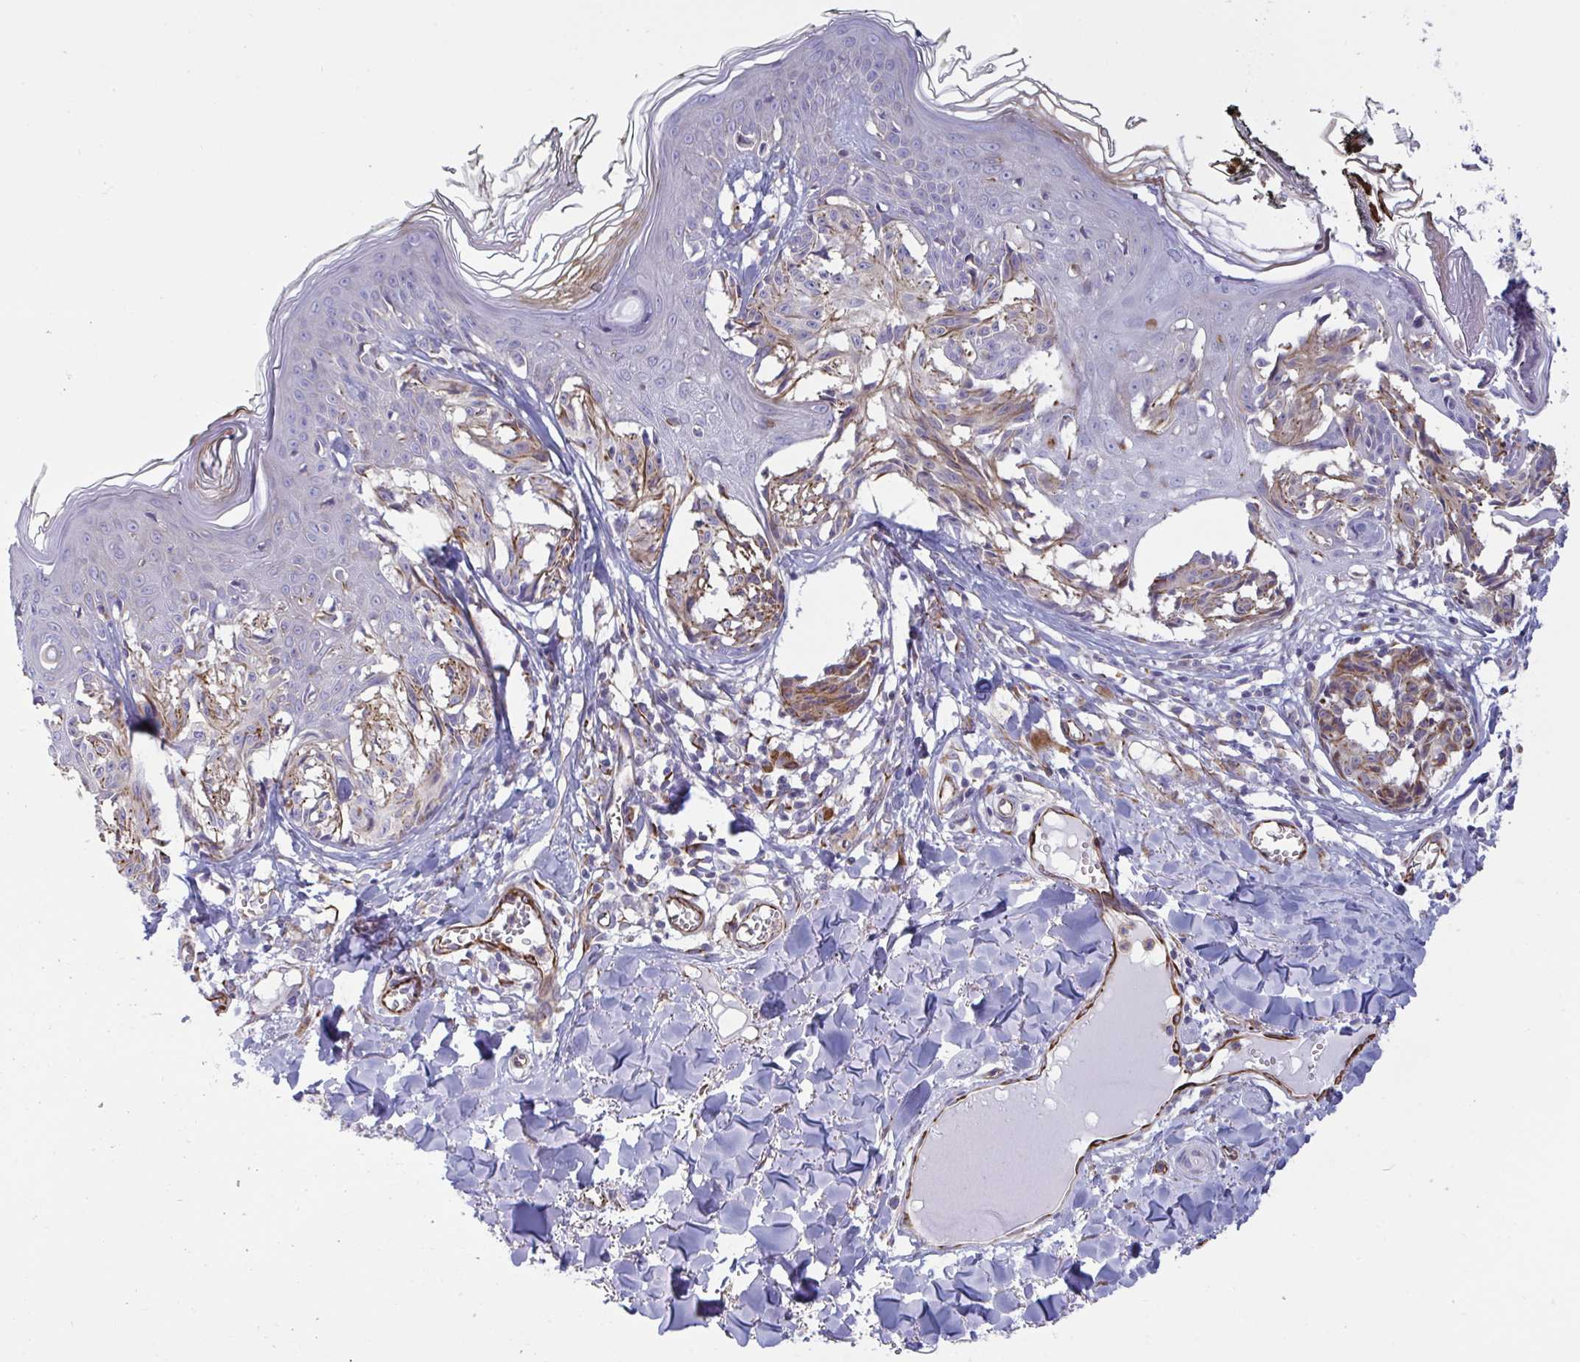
{"staining": {"intensity": "moderate", "quantity": "25%-75%", "location": "cytoplasmic/membranous"}, "tissue": "melanoma", "cell_type": "Tumor cells", "image_type": "cancer", "snomed": [{"axis": "morphology", "description": "Malignant melanoma, NOS"}, {"axis": "topography", "description": "Skin"}], "caption": "Melanoma tissue reveals moderate cytoplasmic/membranous positivity in approximately 25%-75% of tumor cells", "gene": "SLC9A6", "patient": {"sex": "female", "age": 43}}